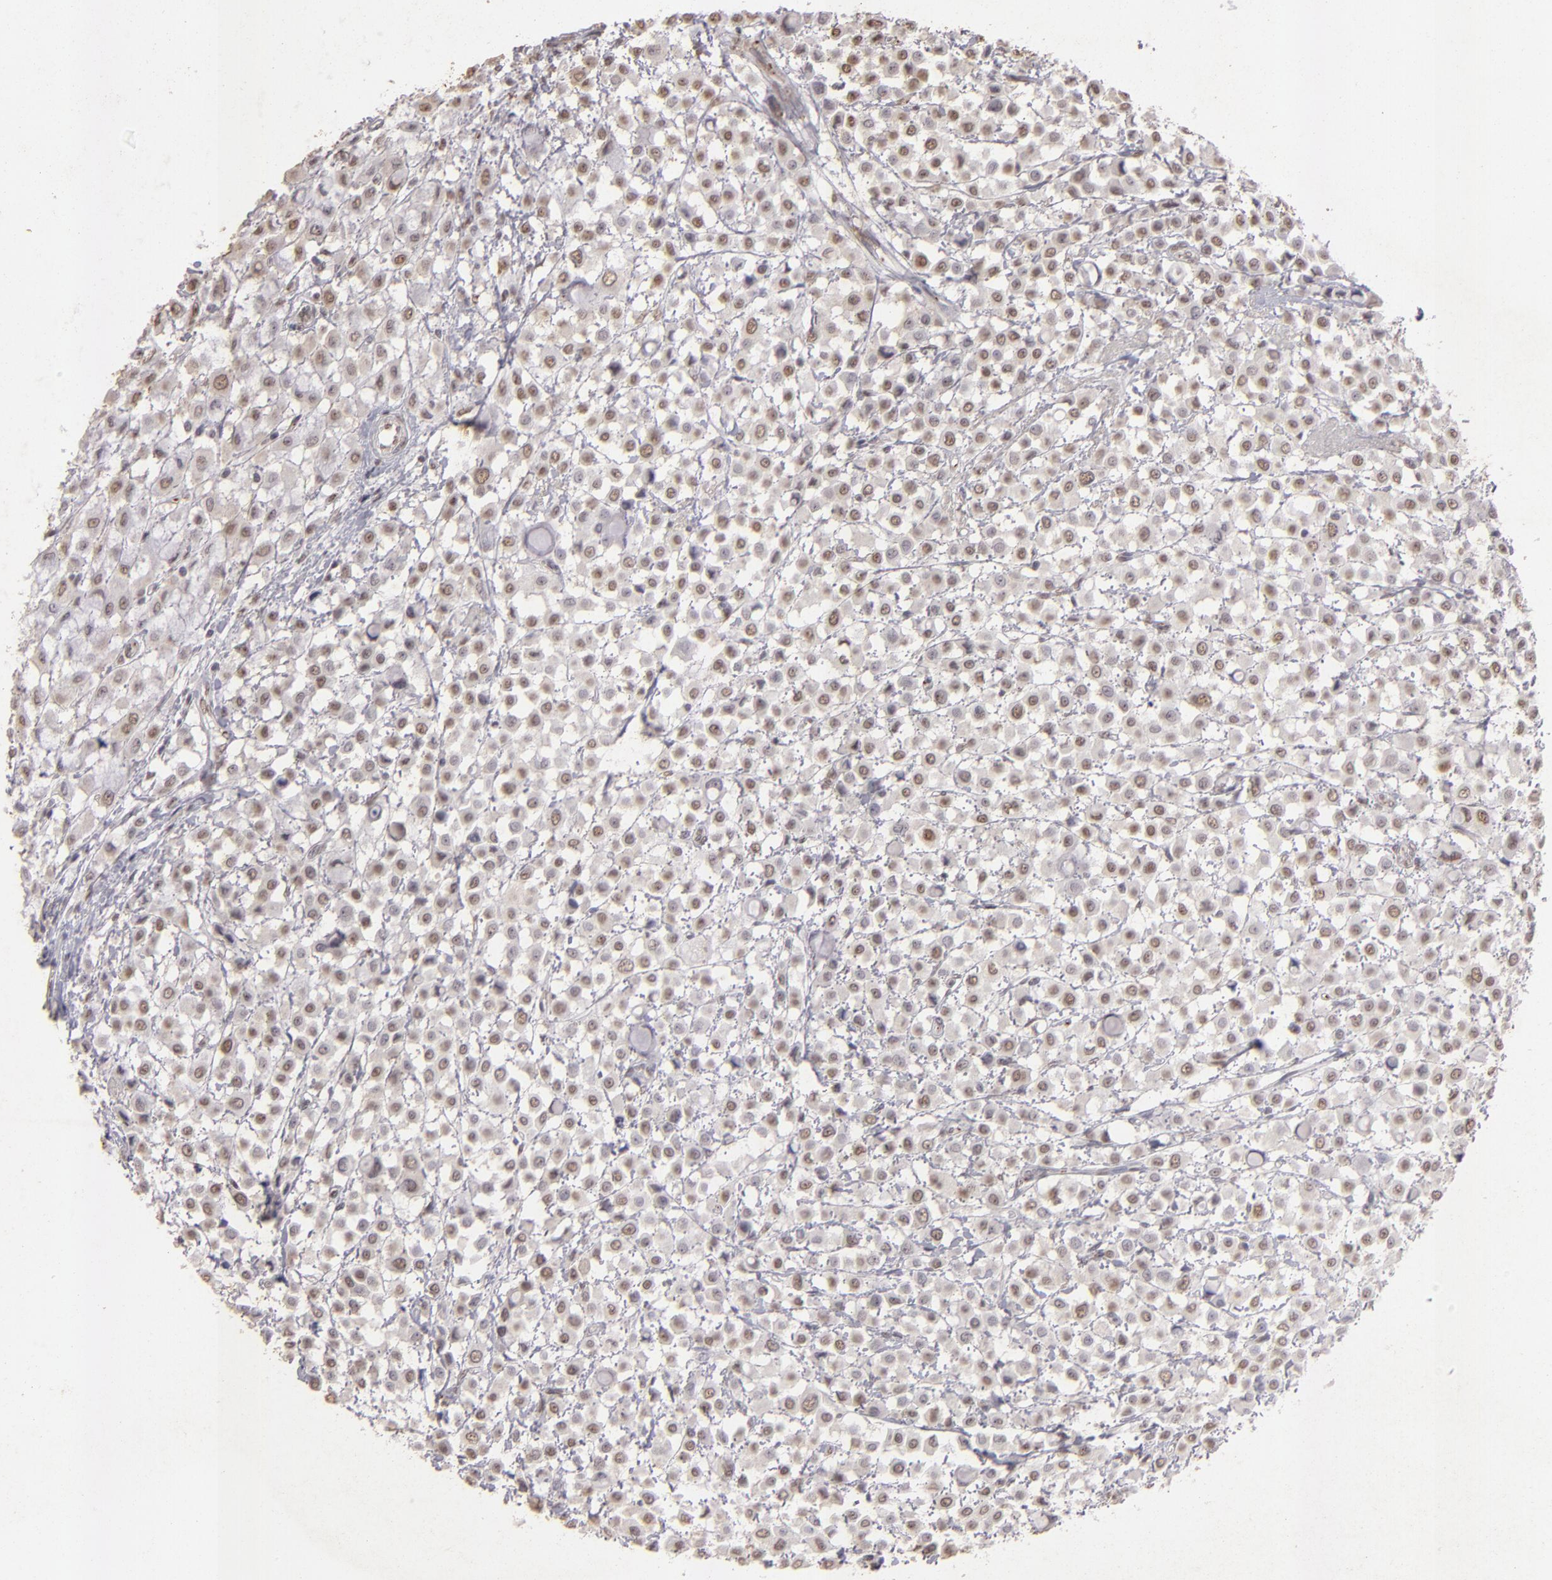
{"staining": {"intensity": "moderate", "quantity": "25%-75%", "location": "nuclear"}, "tissue": "breast cancer", "cell_type": "Tumor cells", "image_type": "cancer", "snomed": [{"axis": "morphology", "description": "Lobular carcinoma"}, {"axis": "topography", "description": "Breast"}], "caption": "Approximately 25%-75% of tumor cells in lobular carcinoma (breast) show moderate nuclear protein positivity as visualized by brown immunohistochemical staining.", "gene": "CBX3", "patient": {"sex": "female", "age": 85}}